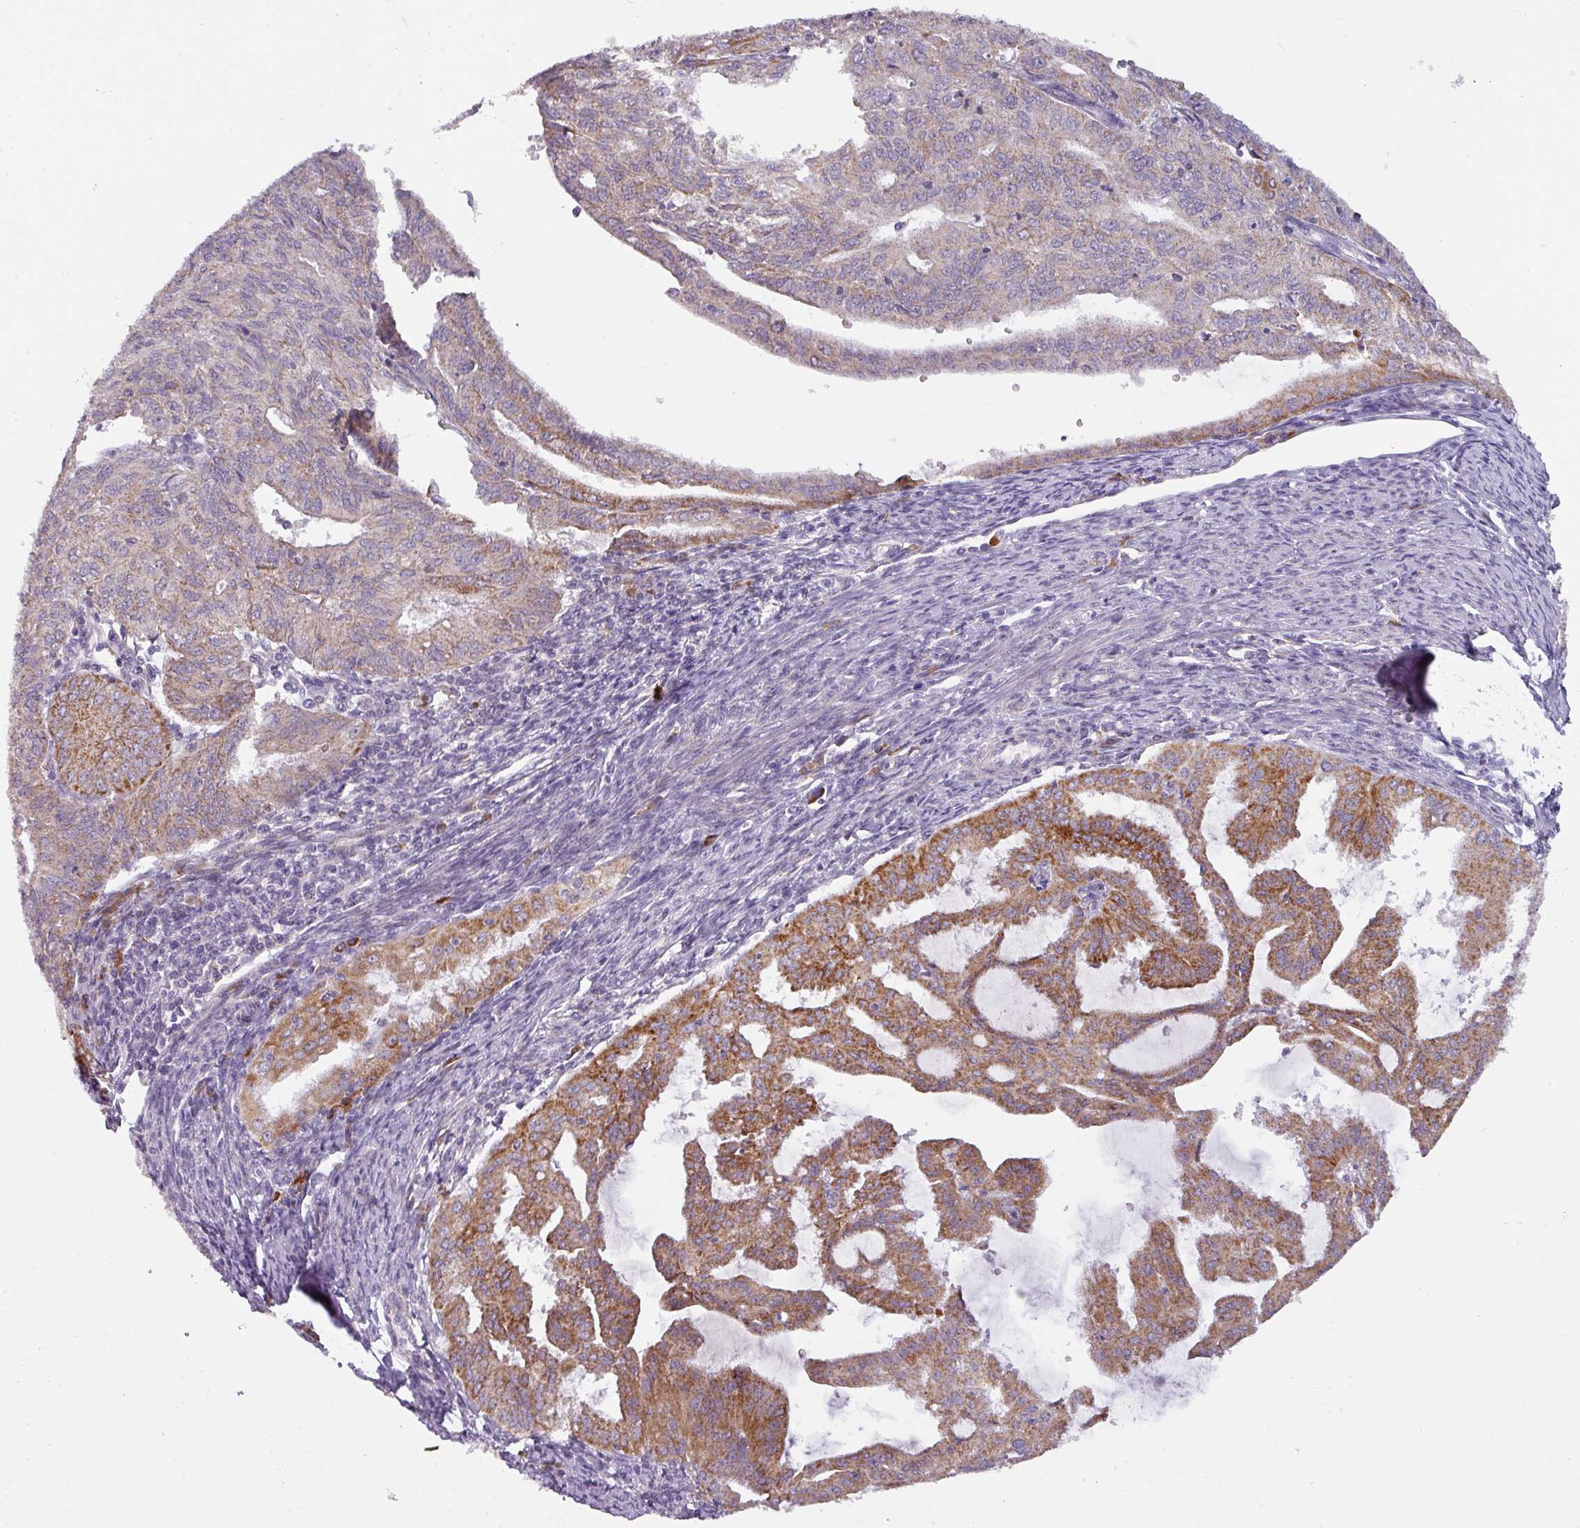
{"staining": {"intensity": "moderate", "quantity": "25%-75%", "location": "cytoplasmic/membranous"}, "tissue": "endometrial cancer", "cell_type": "Tumor cells", "image_type": "cancer", "snomed": [{"axis": "morphology", "description": "Adenocarcinoma, NOS"}, {"axis": "topography", "description": "Endometrium"}], "caption": "Immunohistochemistry histopathology image of neoplastic tissue: human endometrial cancer (adenocarcinoma) stained using immunohistochemistry (IHC) shows medium levels of moderate protein expression localized specifically in the cytoplasmic/membranous of tumor cells, appearing as a cytoplasmic/membranous brown color.", "gene": "C2orf68", "patient": {"sex": "female", "age": 70}}